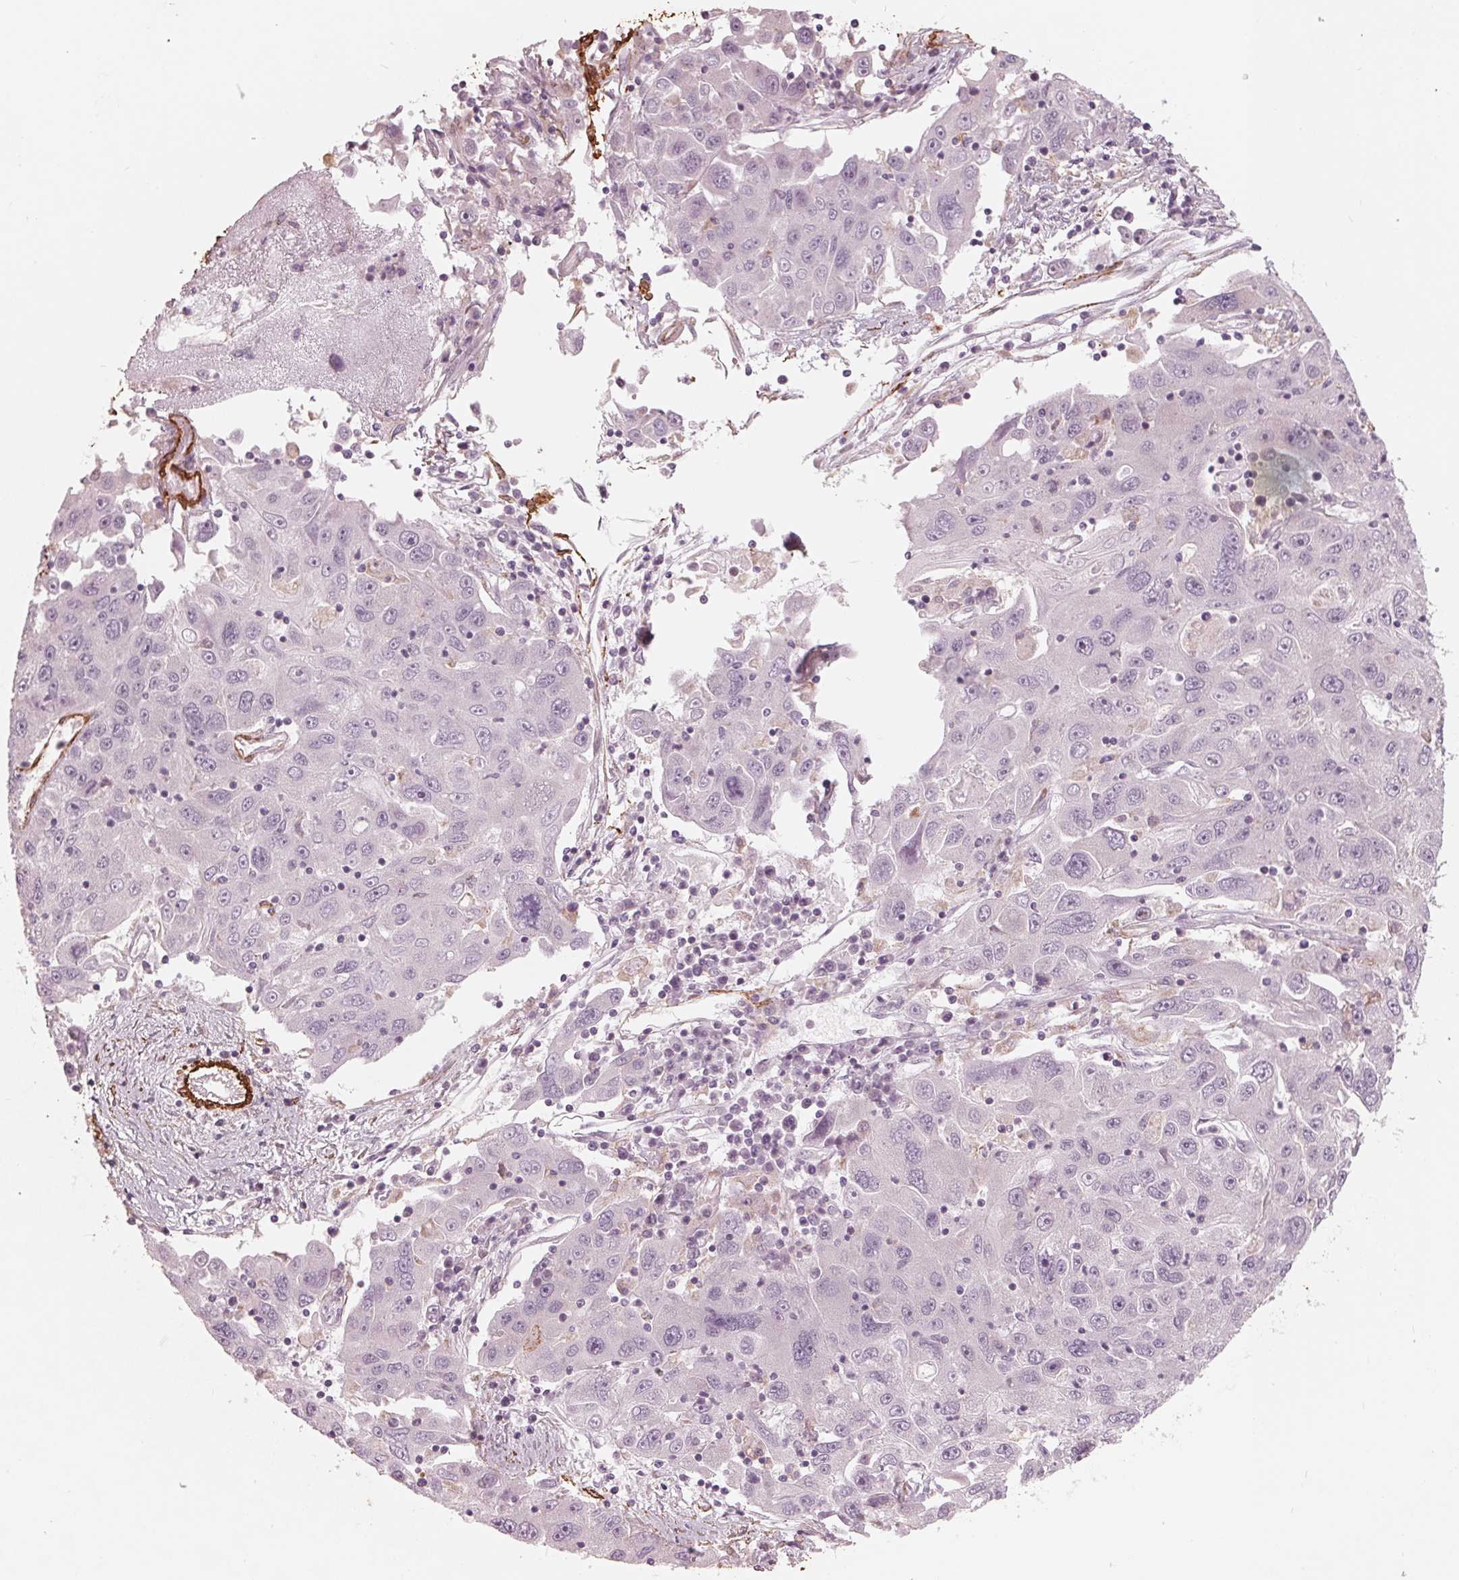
{"staining": {"intensity": "negative", "quantity": "none", "location": "none"}, "tissue": "stomach cancer", "cell_type": "Tumor cells", "image_type": "cancer", "snomed": [{"axis": "morphology", "description": "Adenocarcinoma, NOS"}, {"axis": "topography", "description": "Stomach"}], "caption": "Adenocarcinoma (stomach) was stained to show a protein in brown. There is no significant positivity in tumor cells. (DAB (3,3'-diaminobenzidine) immunohistochemistry, high magnification).", "gene": "MIER3", "patient": {"sex": "male", "age": 56}}